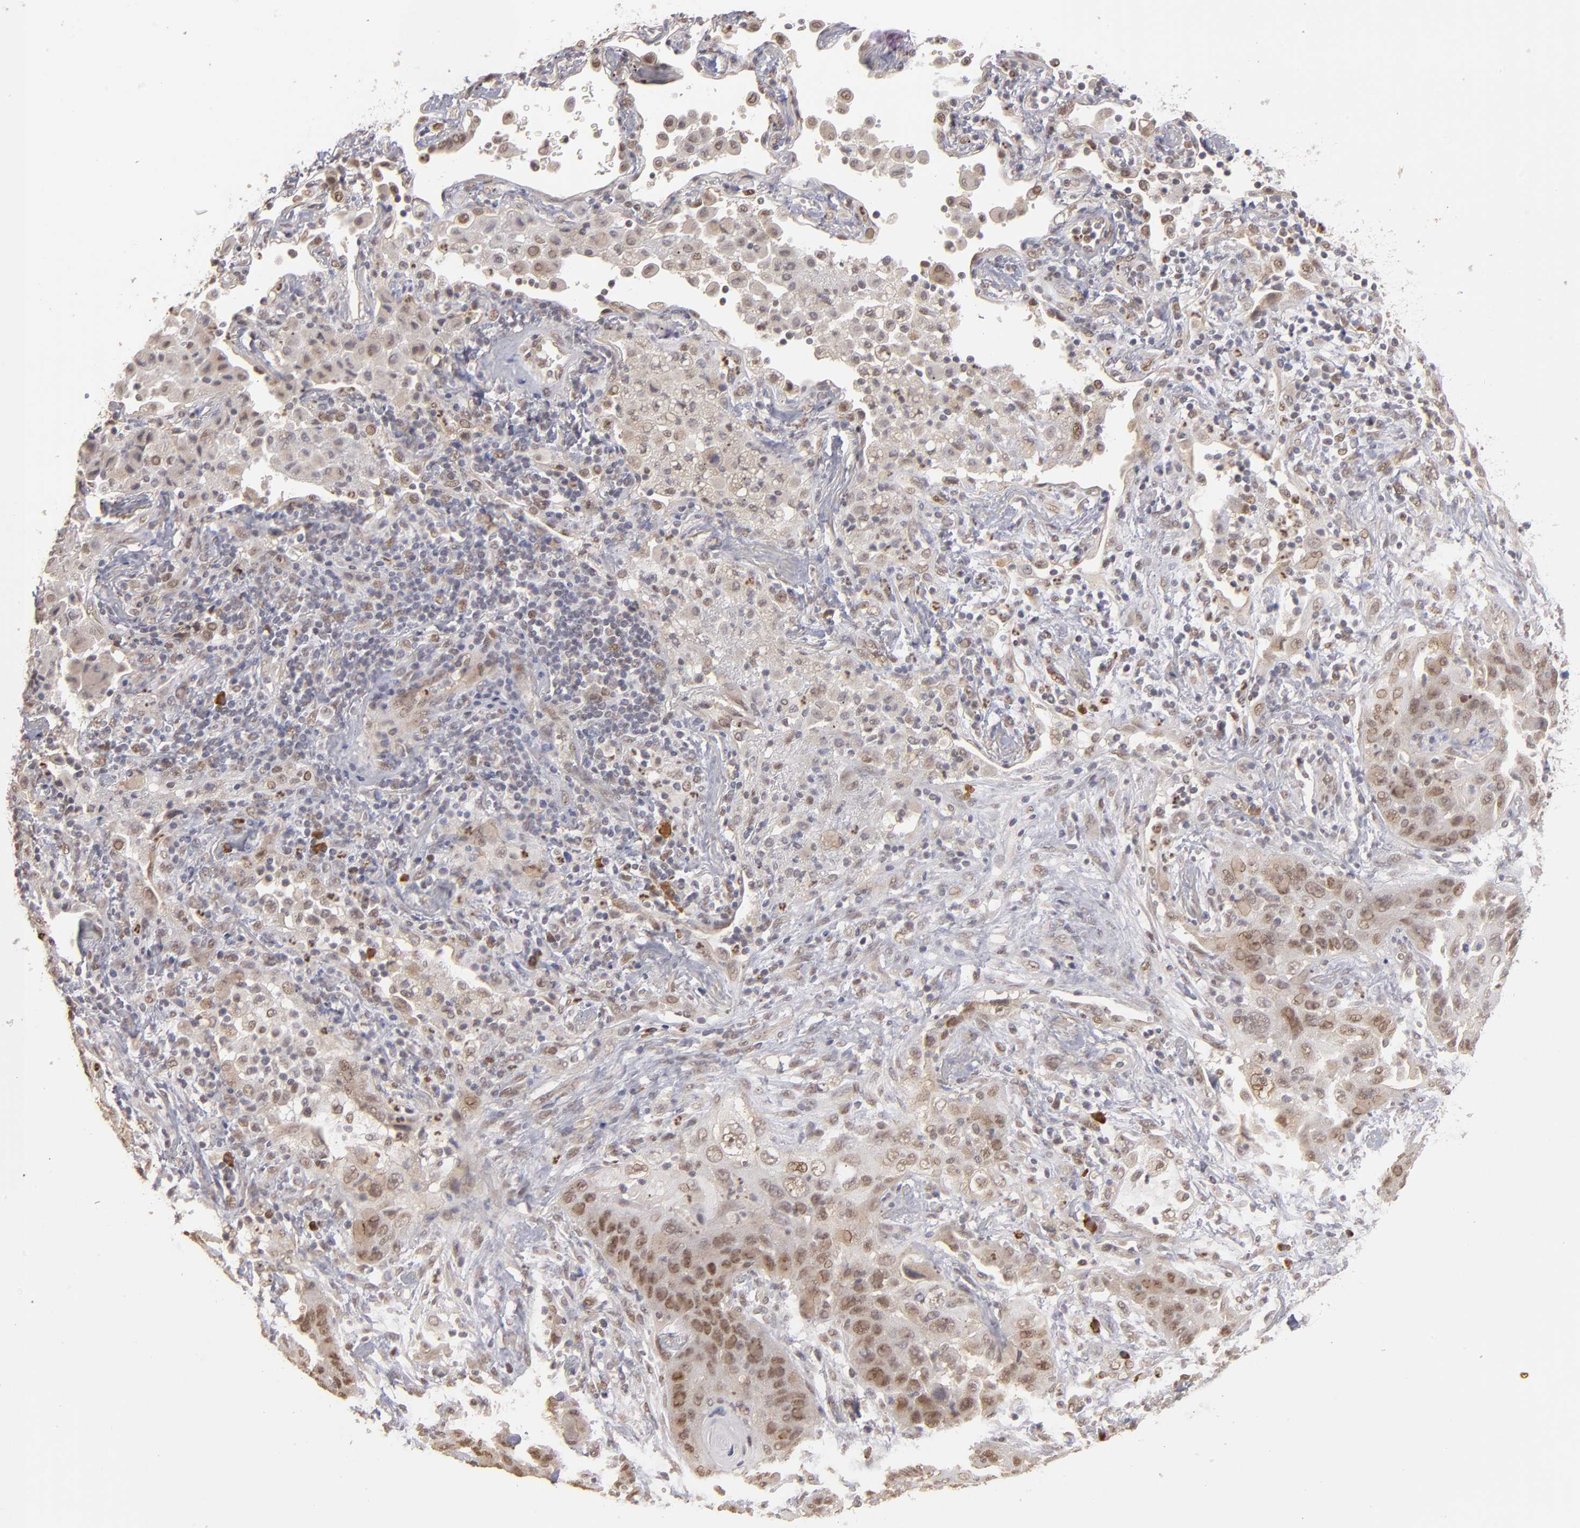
{"staining": {"intensity": "moderate", "quantity": "<25%", "location": "cytoplasmic/membranous,nuclear"}, "tissue": "lung cancer", "cell_type": "Tumor cells", "image_type": "cancer", "snomed": [{"axis": "morphology", "description": "Squamous cell carcinoma, NOS"}, {"axis": "topography", "description": "Lung"}], "caption": "IHC micrograph of neoplastic tissue: human lung cancer (squamous cell carcinoma) stained using immunohistochemistry exhibits low levels of moderate protein expression localized specifically in the cytoplasmic/membranous and nuclear of tumor cells, appearing as a cytoplasmic/membranous and nuclear brown color.", "gene": "NFE2", "patient": {"sex": "female", "age": 67}}